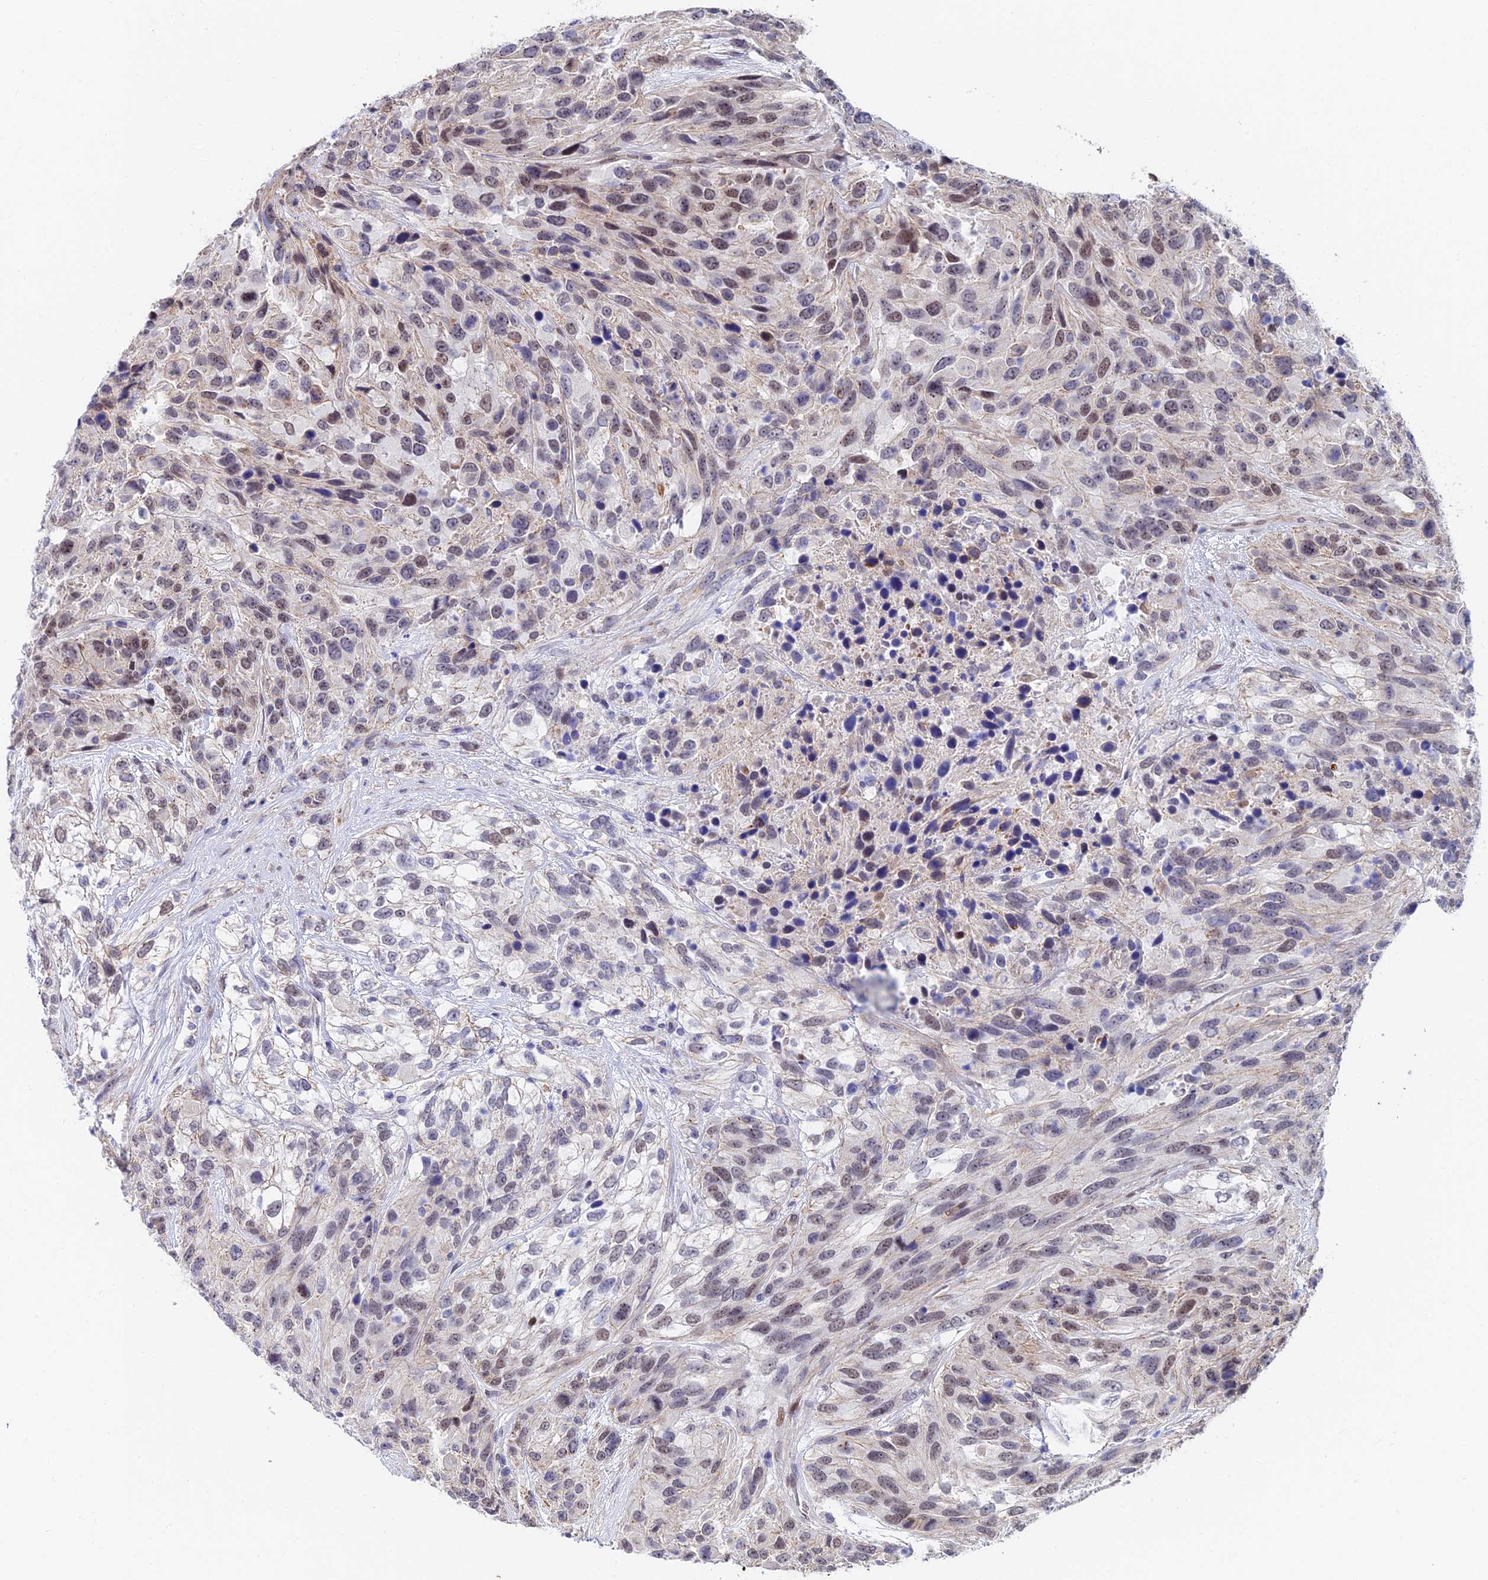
{"staining": {"intensity": "weak", "quantity": "25%-75%", "location": "nuclear"}, "tissue": "urothelial cancer", "cell_type": "Tumor cells", "image_type": "cancer", "snomed": [{"axis": "morphology", "description": "Urothelial carcinoma, High grade"}, {"axis": "topography", "description": "Urinary bladder"}], "caption": "Weak nuclear expression for a protein is appreciated in about 25%-75% of tumor cells of urothelial carcinoma (high-grade) using immunohistochemistry (IHC).", "gene": "TRIM24", "patient": {"sex": "female", "age": 70}}